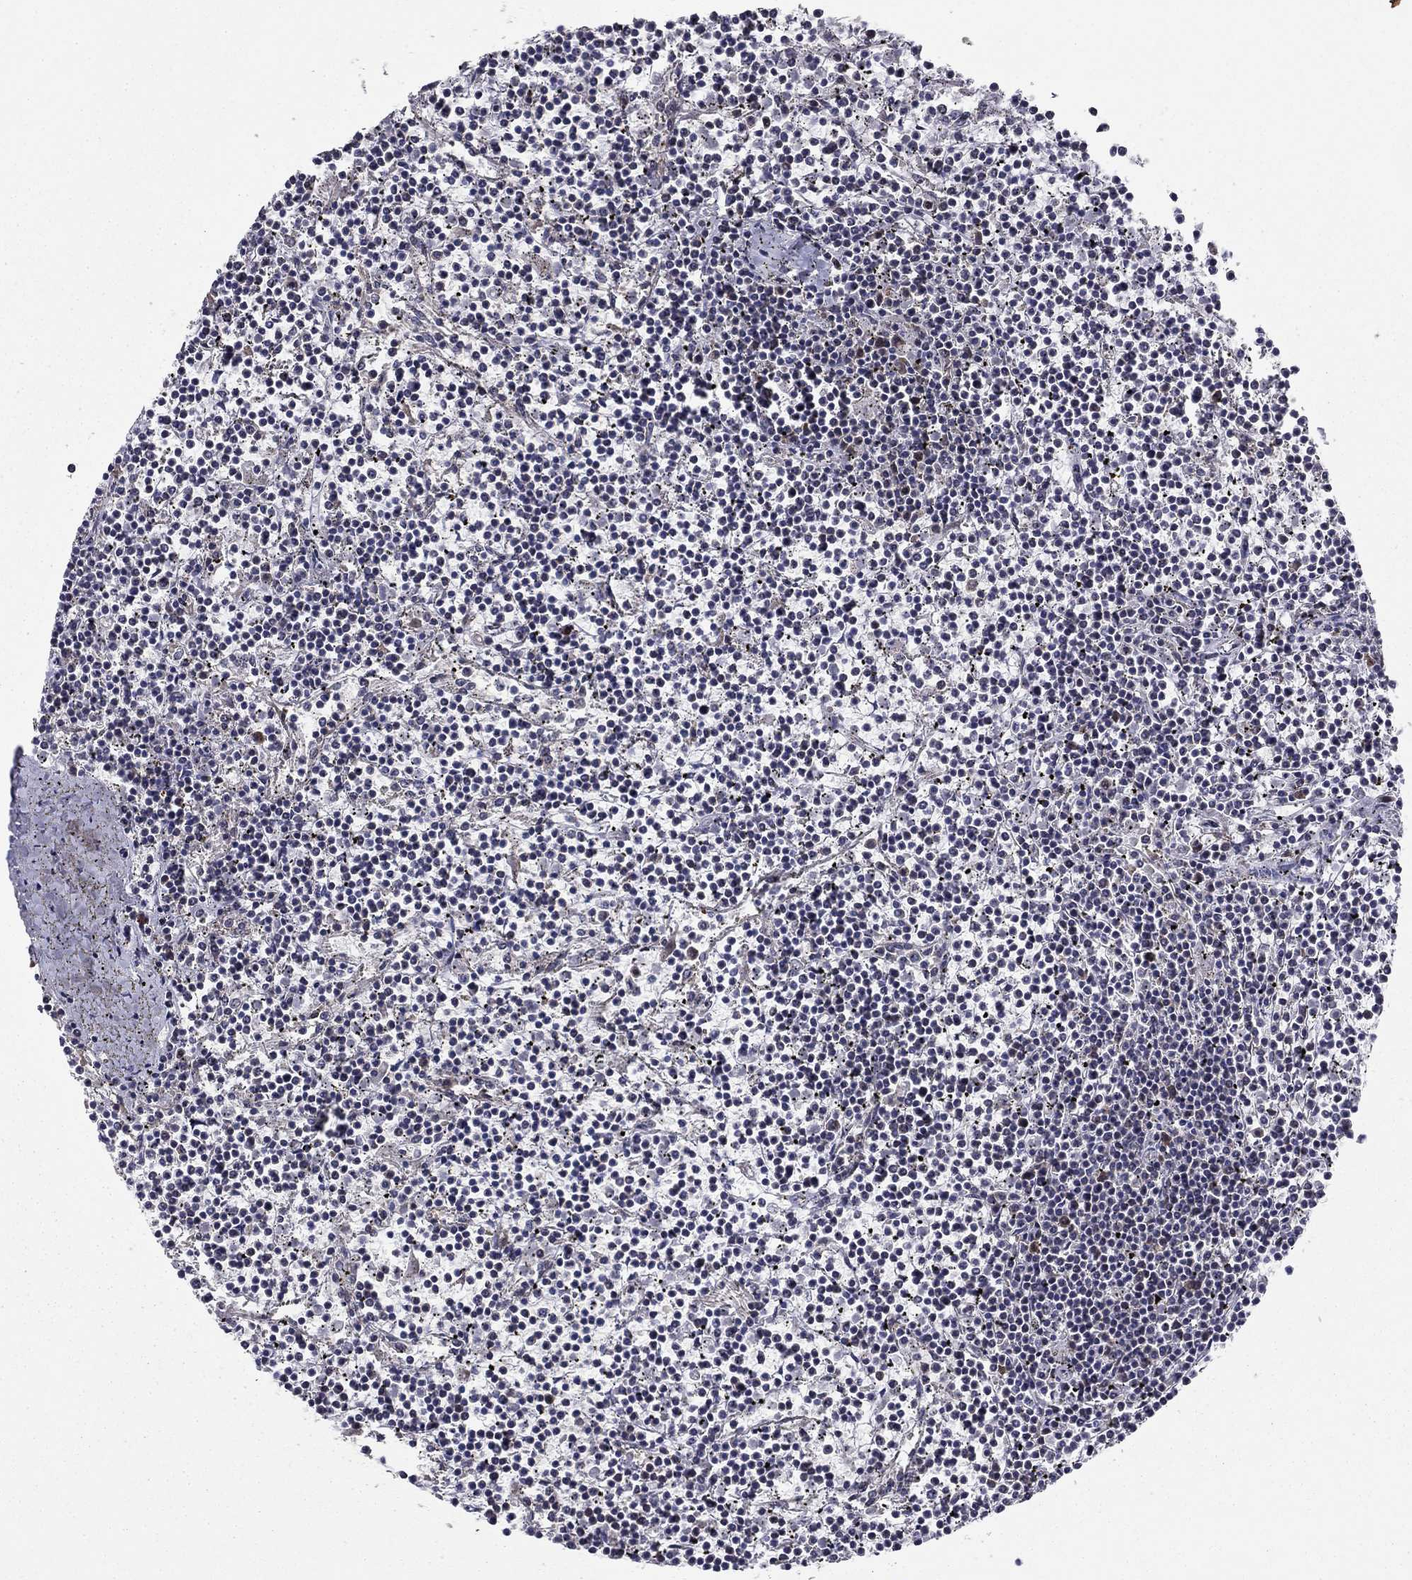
{"staining": {"intensity": "negative", "quantity": "none", "location": "none"}, "tissue": "lymphoma", "cell_type": "Tumor cells", "image_type": "cancer", "snomed": [{"axis": "morphology", "description": "Malignant lymphoma, non-Hodgkin's type, Low grade"}, {"axis": "topography", "description": "Spleen"}], "caption": "High magnification brightfield microscopy of lymphoma stained with DAB (3,3'-diaminobenzidine) (brown) and counterstained with hematoxylin (blue): tumor cells show no significant expression.", "gene": "NKIRAS1", "patient": {"sex": "female", "age": 19}}